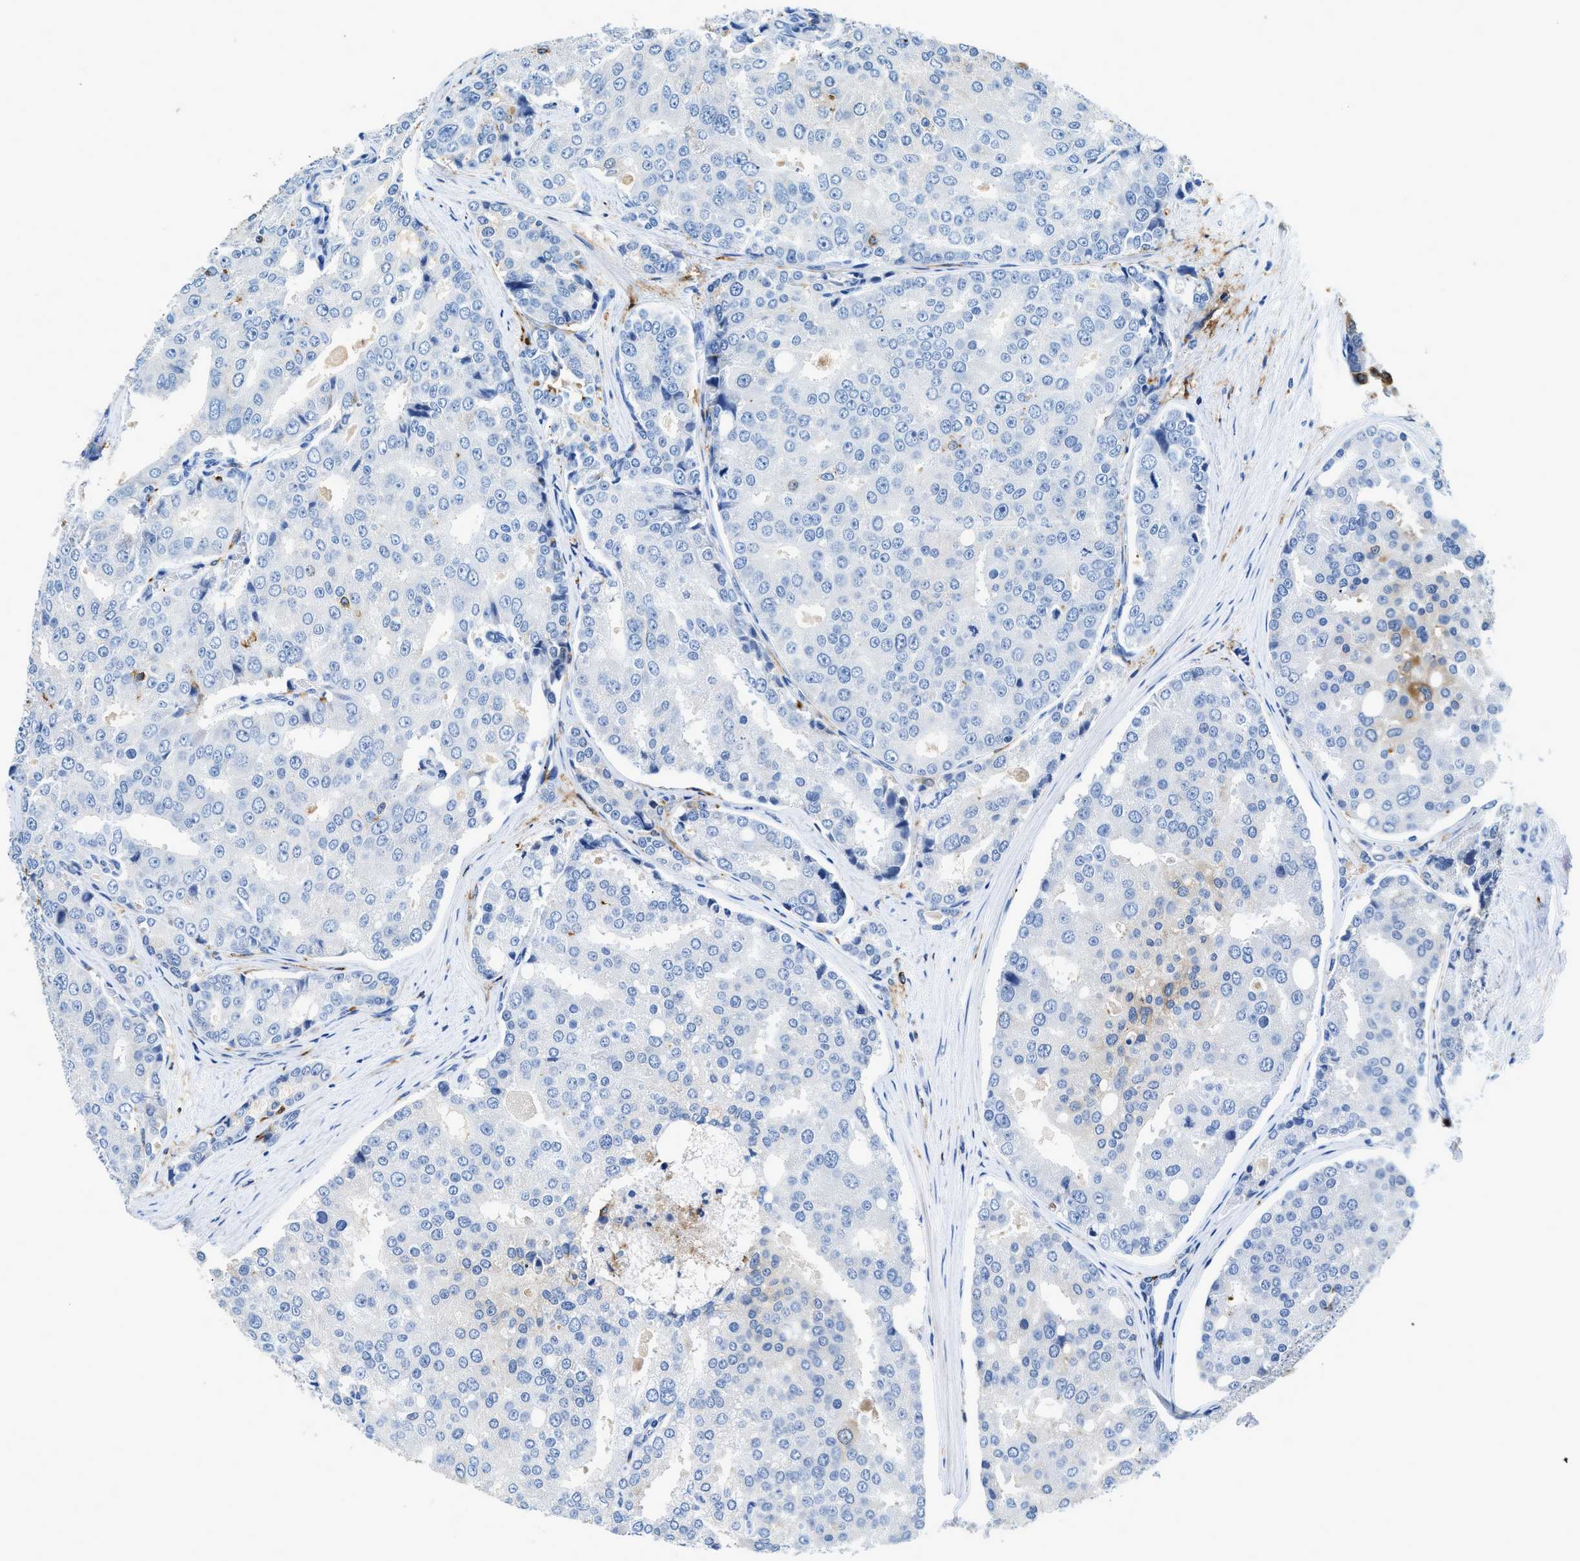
{"staining": {"intensity": "negative", "quantity": "none", "location": "none"}, "tissue": "prostate cancer", "cell_type": "Tumor cells", "image_type": "cancer", "snomed": [{"axis": "morphology", "description": "Adenocarcinoma, High grade"}, {"axis": "topography", "description": "Prostate"}], "caption": "Immunohistochemistry image of neoplastic tissue: human prostate cancer (adenocarcinoma (high-grade)) stained with DAB reveals no significant protein expression in tumor cells. The staining was performed using DAB to visualize the protein expression in brown, while the nuclei were stained in blue with hematoxylin (Magnification: 20x).", "gene": "CD226", "patient": {"sex": "male", "age": 50}}